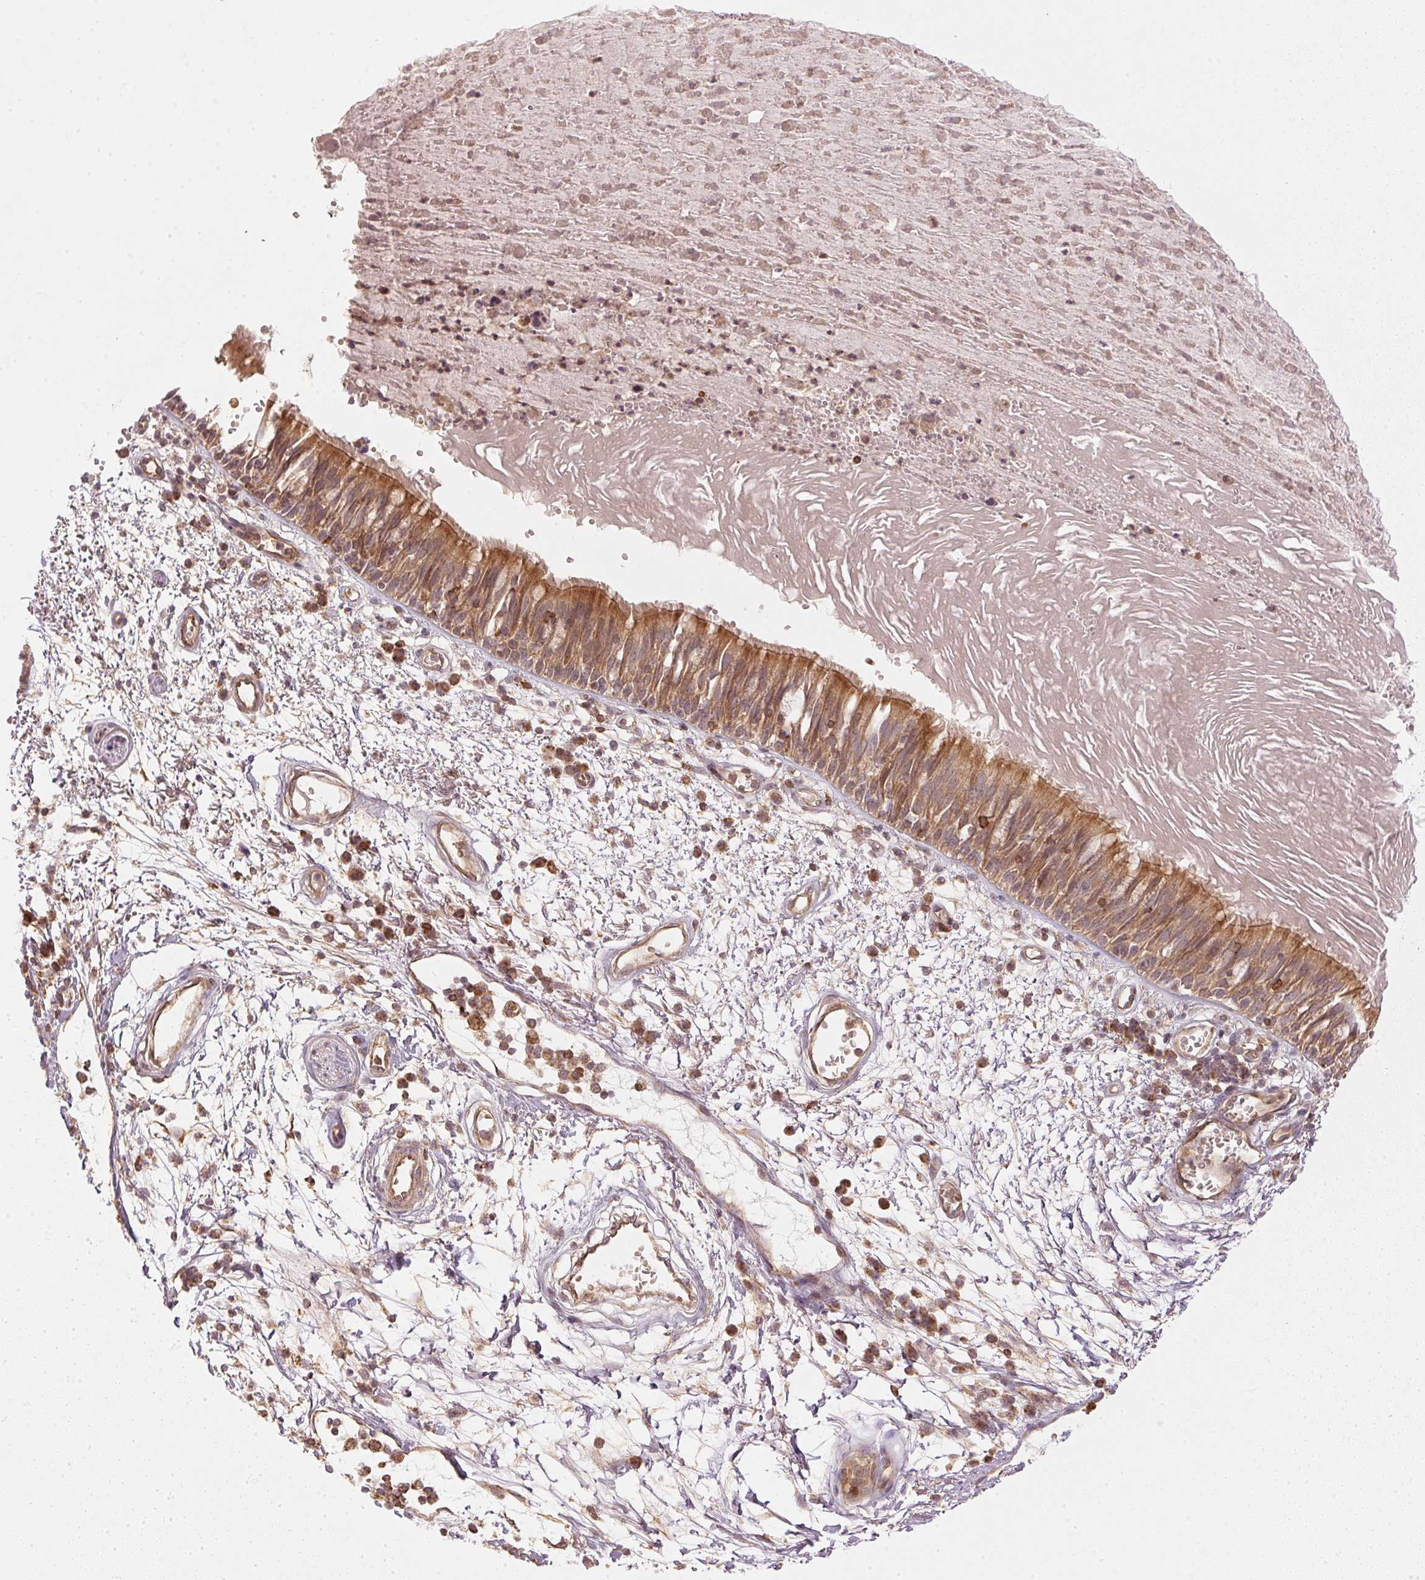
{"staining": {"intensity": "moderate", "quantity": ">75%", "location": "cytoplasmic/membranous"}, "tissue": "bronchus", "cell_type": "Respiratory epithelial cells", "image_type": "normal", "snomed": [{"axis": "morphology", "description": "Normal tissue, NOS"}, {"axis": "morphology", "description": "Squamous cell carcinoma, NOS"}, {"axis": "topography", "description": "Cartilage tissue"}, {"axis": "topography", "description": "Bronchus"}, {"axis": "topography", "description": "Lung"}], "caption": "Moderate cytoplasmic/membranous staining for a protein is present in approximately >75% of respiratory epithelial cells of benign bronchus using immunohistochemistry.", "gene": "NADK2", "patient": {"sex": "male", "age": 66}}